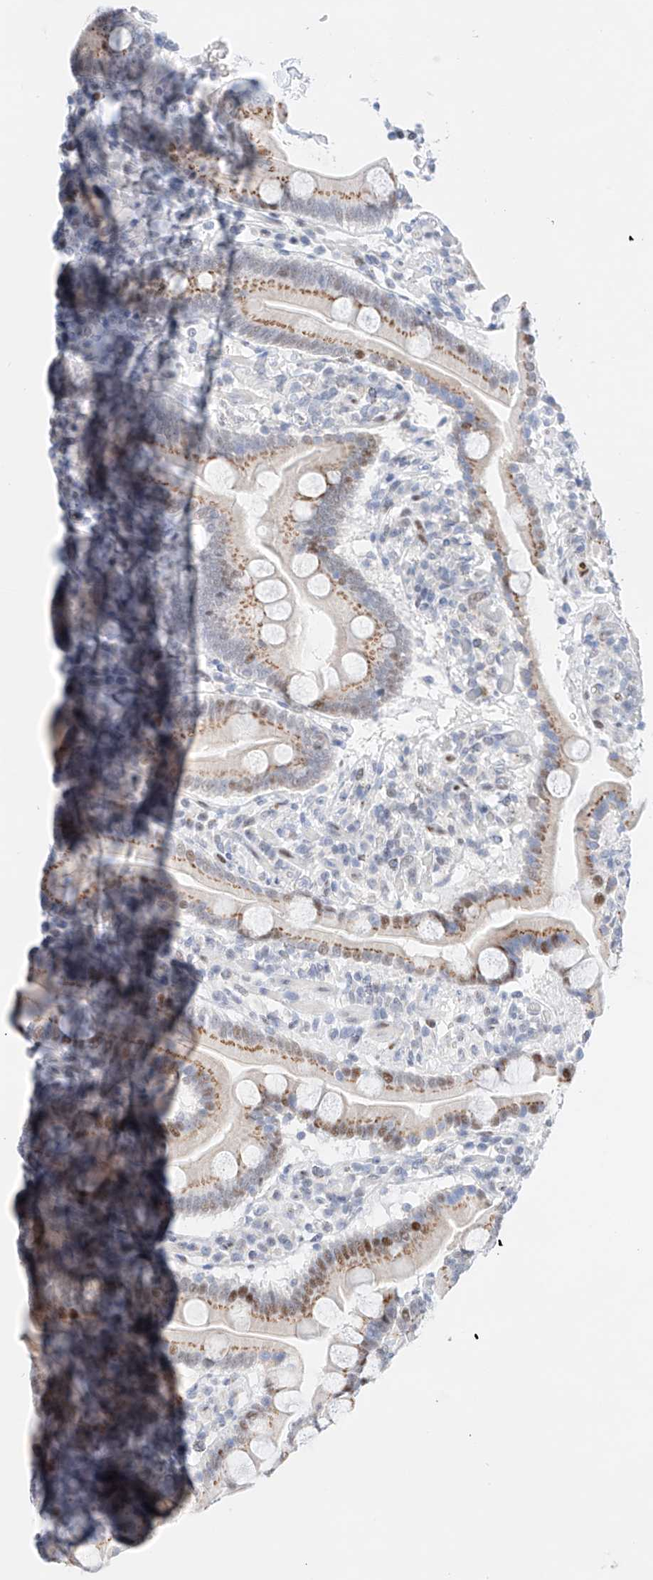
{"staining": {"intensity": "strong", "quantity": ">75%", "location": "cytoplasmic/membranous,nuclear"}, "tissue": "duodenum", "cell_type": "Glandular cells", "image_type": "normal", "snomed": [{"axis": "morphology", "description": "Normal tissue, NOS"}, {"axis": "topography", "description": "Duodenum"}], "caption": "About >75% of glandular cells in normal duodenum reveal strong cytoplasmic/membranous,nuclear protein positivity as visualized by brown immunohistochemical staining.", "gene": "NT5C3B", "patient": {"sex": "male", "age": 55}}